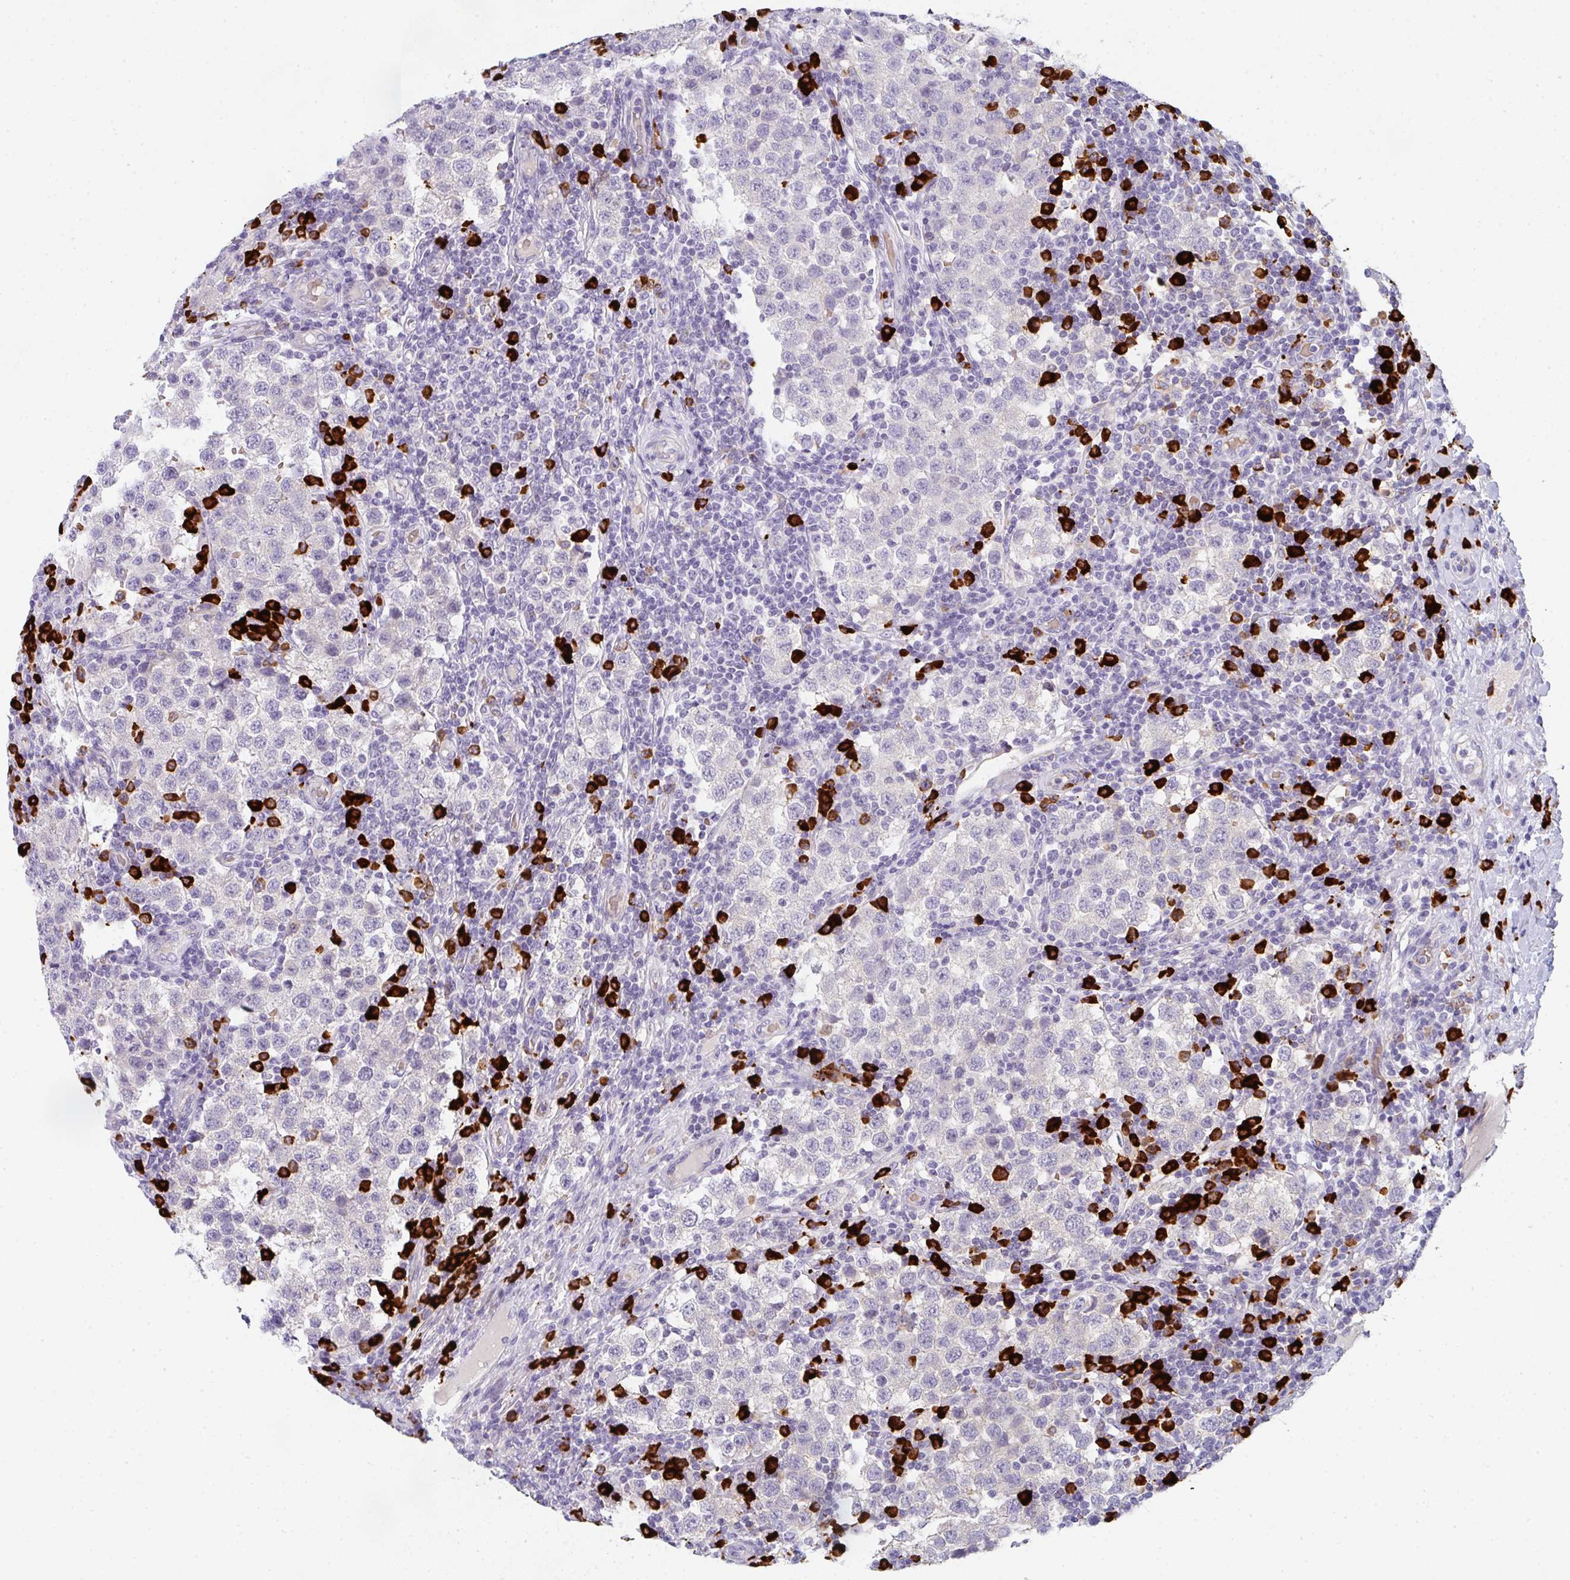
{"staining": {"intensity": "negative", "quantity": "none", "location": "none"}, "tissue": "testis cancer", "cell_type": "Tumor cells", "image_type": "cancer", "snomed": [{"axis": "morphology", "description": "Seminoma, NOS"}, {"axis": "topography", "description": "Testis"}], "caption": "Image shows no significant protein expression in tumor cells of seminoma (testis).", "gene": "CACNA1S", "patient": {"sex": "male", "age": 34}}